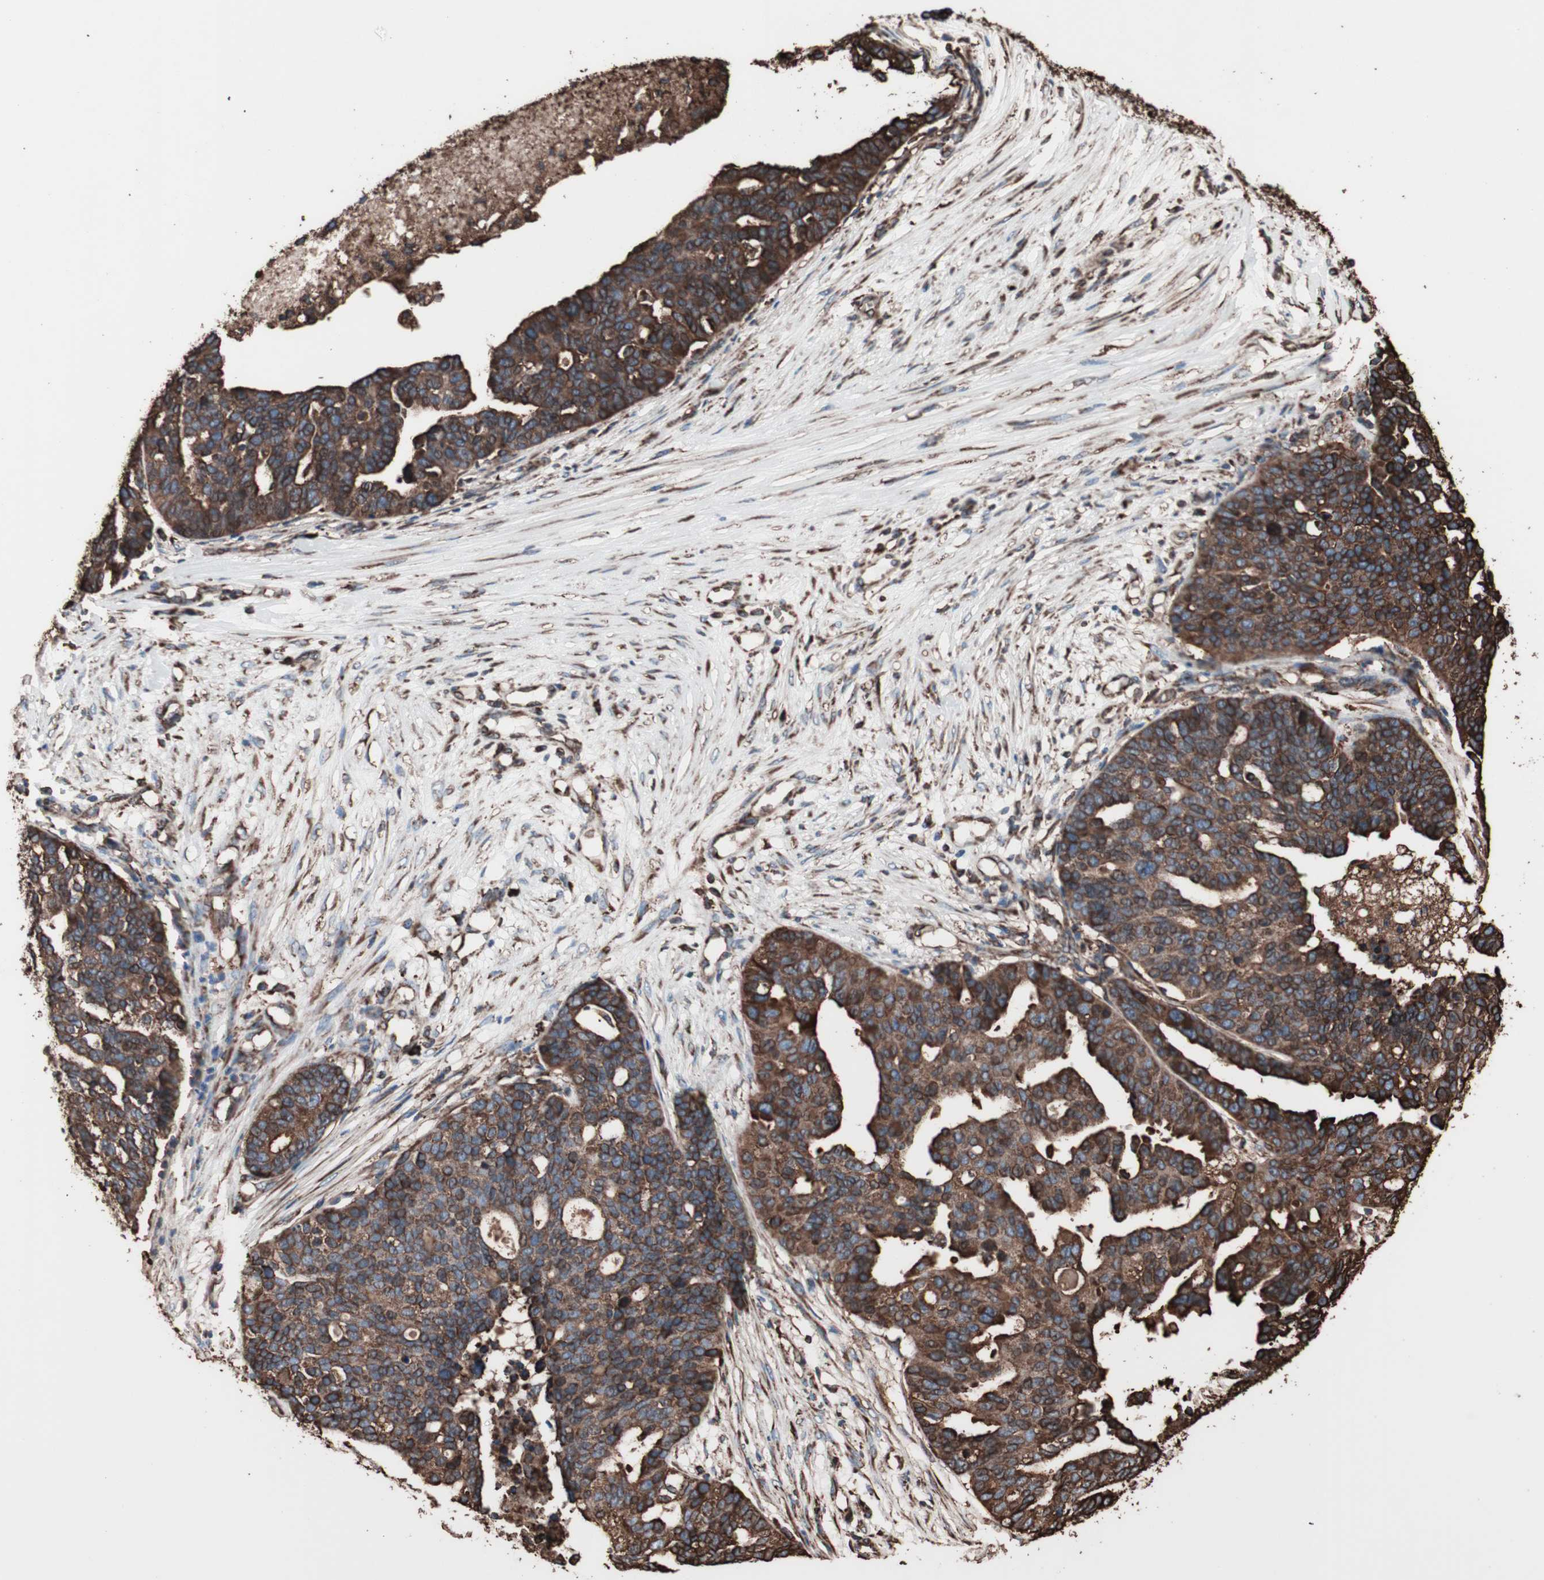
{"staining": {"intensity": "strong", "quantity": ">75%", "location": "cytoplasmic/membranous"}, "tissue": "ovarian cancer", "cell_type": "Tumor cells", "image_type": "cancer", "snomed": [{"axis": "morphology", "description": "Cystadenocarcinoma, serous, NOS"}, {"axis": "topography", "description": "Ovary"}], "caption": "Tumor cells show high levels of strong cytoplasmic/membranous expression in approximately >75% of cells in ovarian serous cystadenocarcinoma. (DAB (3,3'-diaminobenzidine) IHC, brown staining for protein, blue staining for nuclei).", "gene": "HSP90B1", "patient": {"sex": "female", "age": 59}}